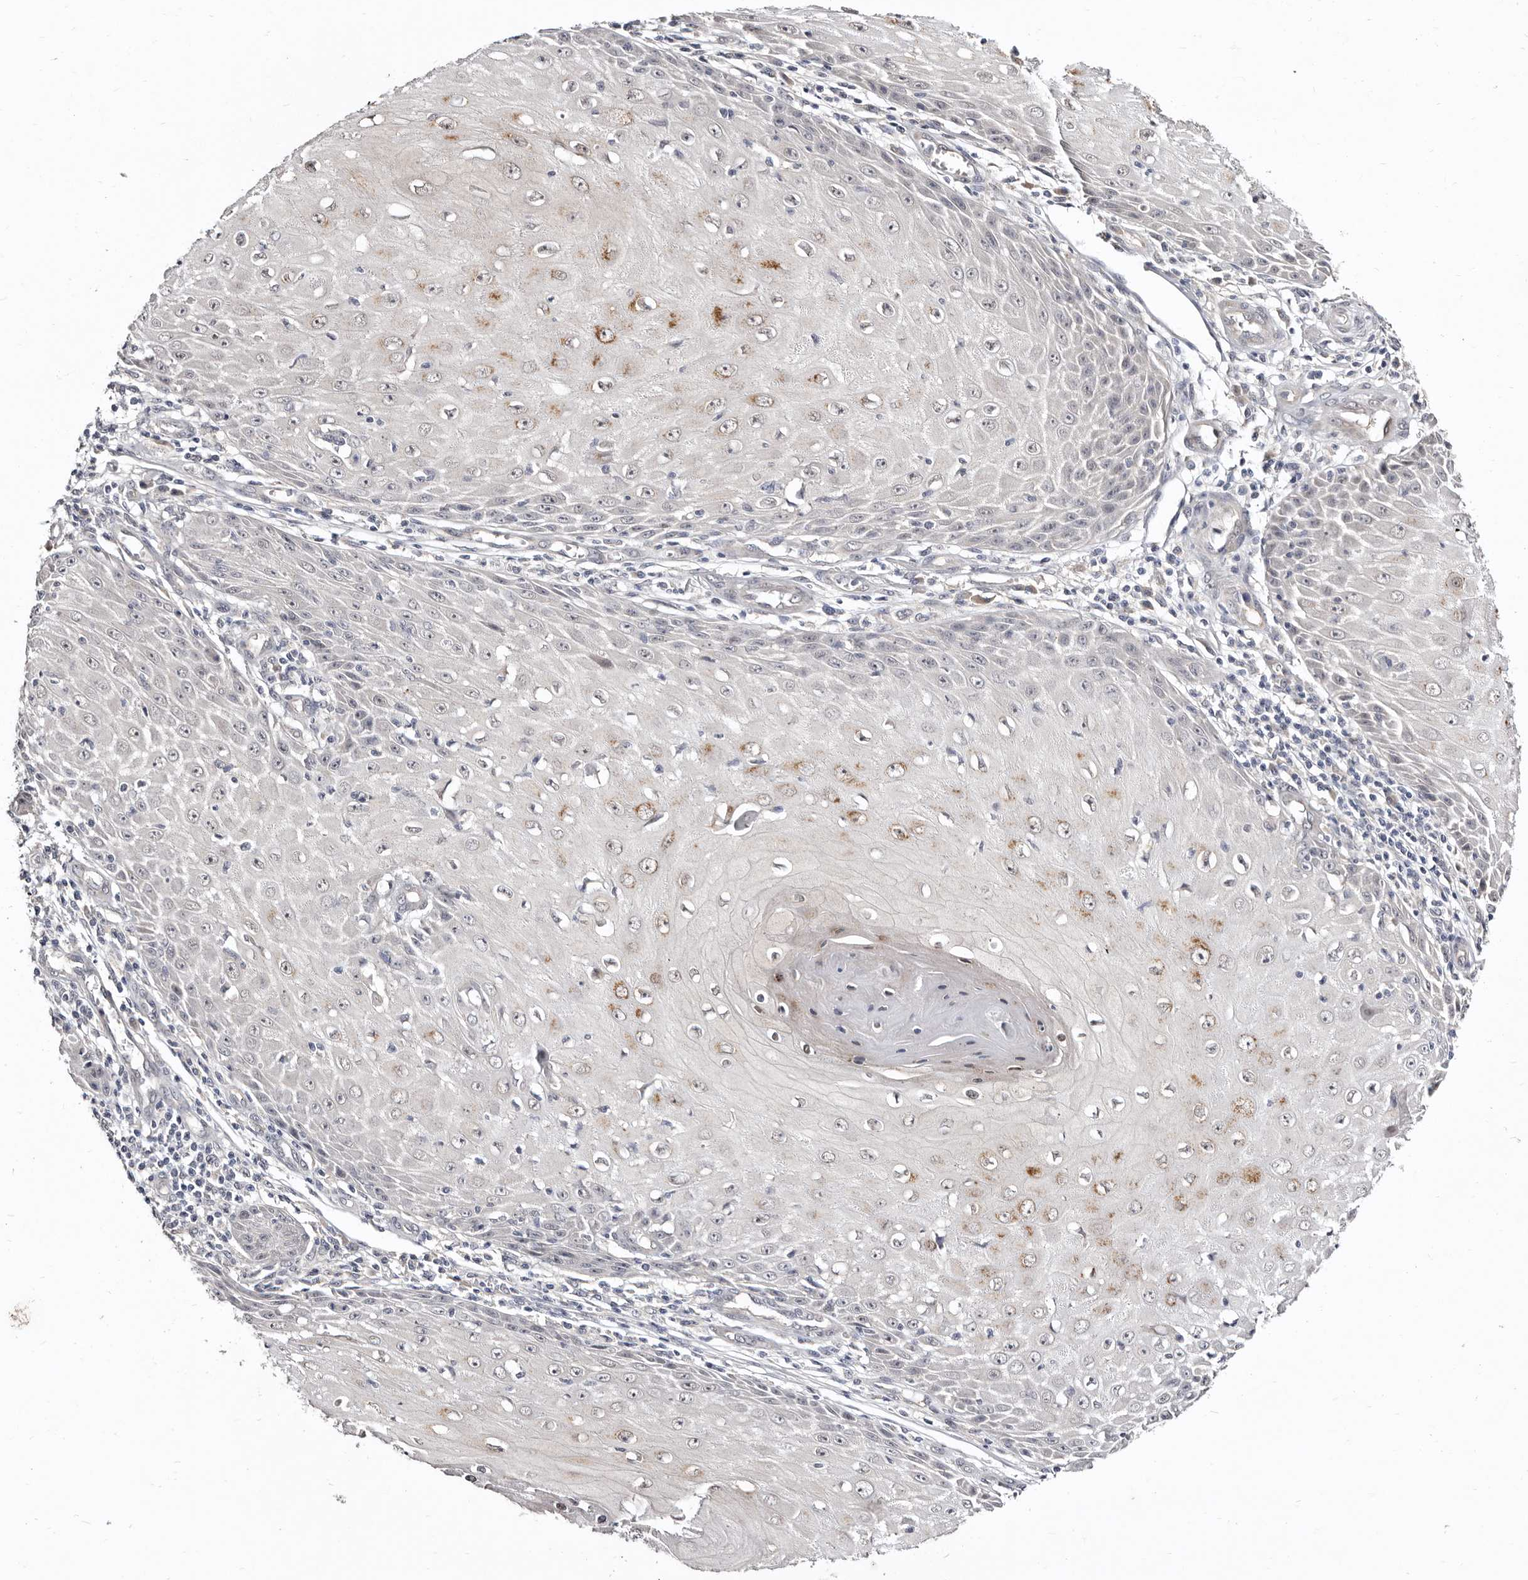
{"staining": {"intensity": "moderate", "quantity": "<25%", "location": "cytoplasmic/membranous"}, "tissue": "skin cancer", "cell_type": "Tumor cells", "image_type": "cancer", "snomed": [{"axis": "morphology", "description": "Squamous cell carcinoma, NOS"}, {"axis": "topography", "description": "Skin"}], "caption": "Immunohistochemistry (IHC) image of human skin cancer stained for a protein (brown), which exhibits low levels of moderate cytoplasmic/membranous staining in approximately <25% of tumor cells.", "gene": "KLHL4", "patient": {"sex": "female", "age": 73}}